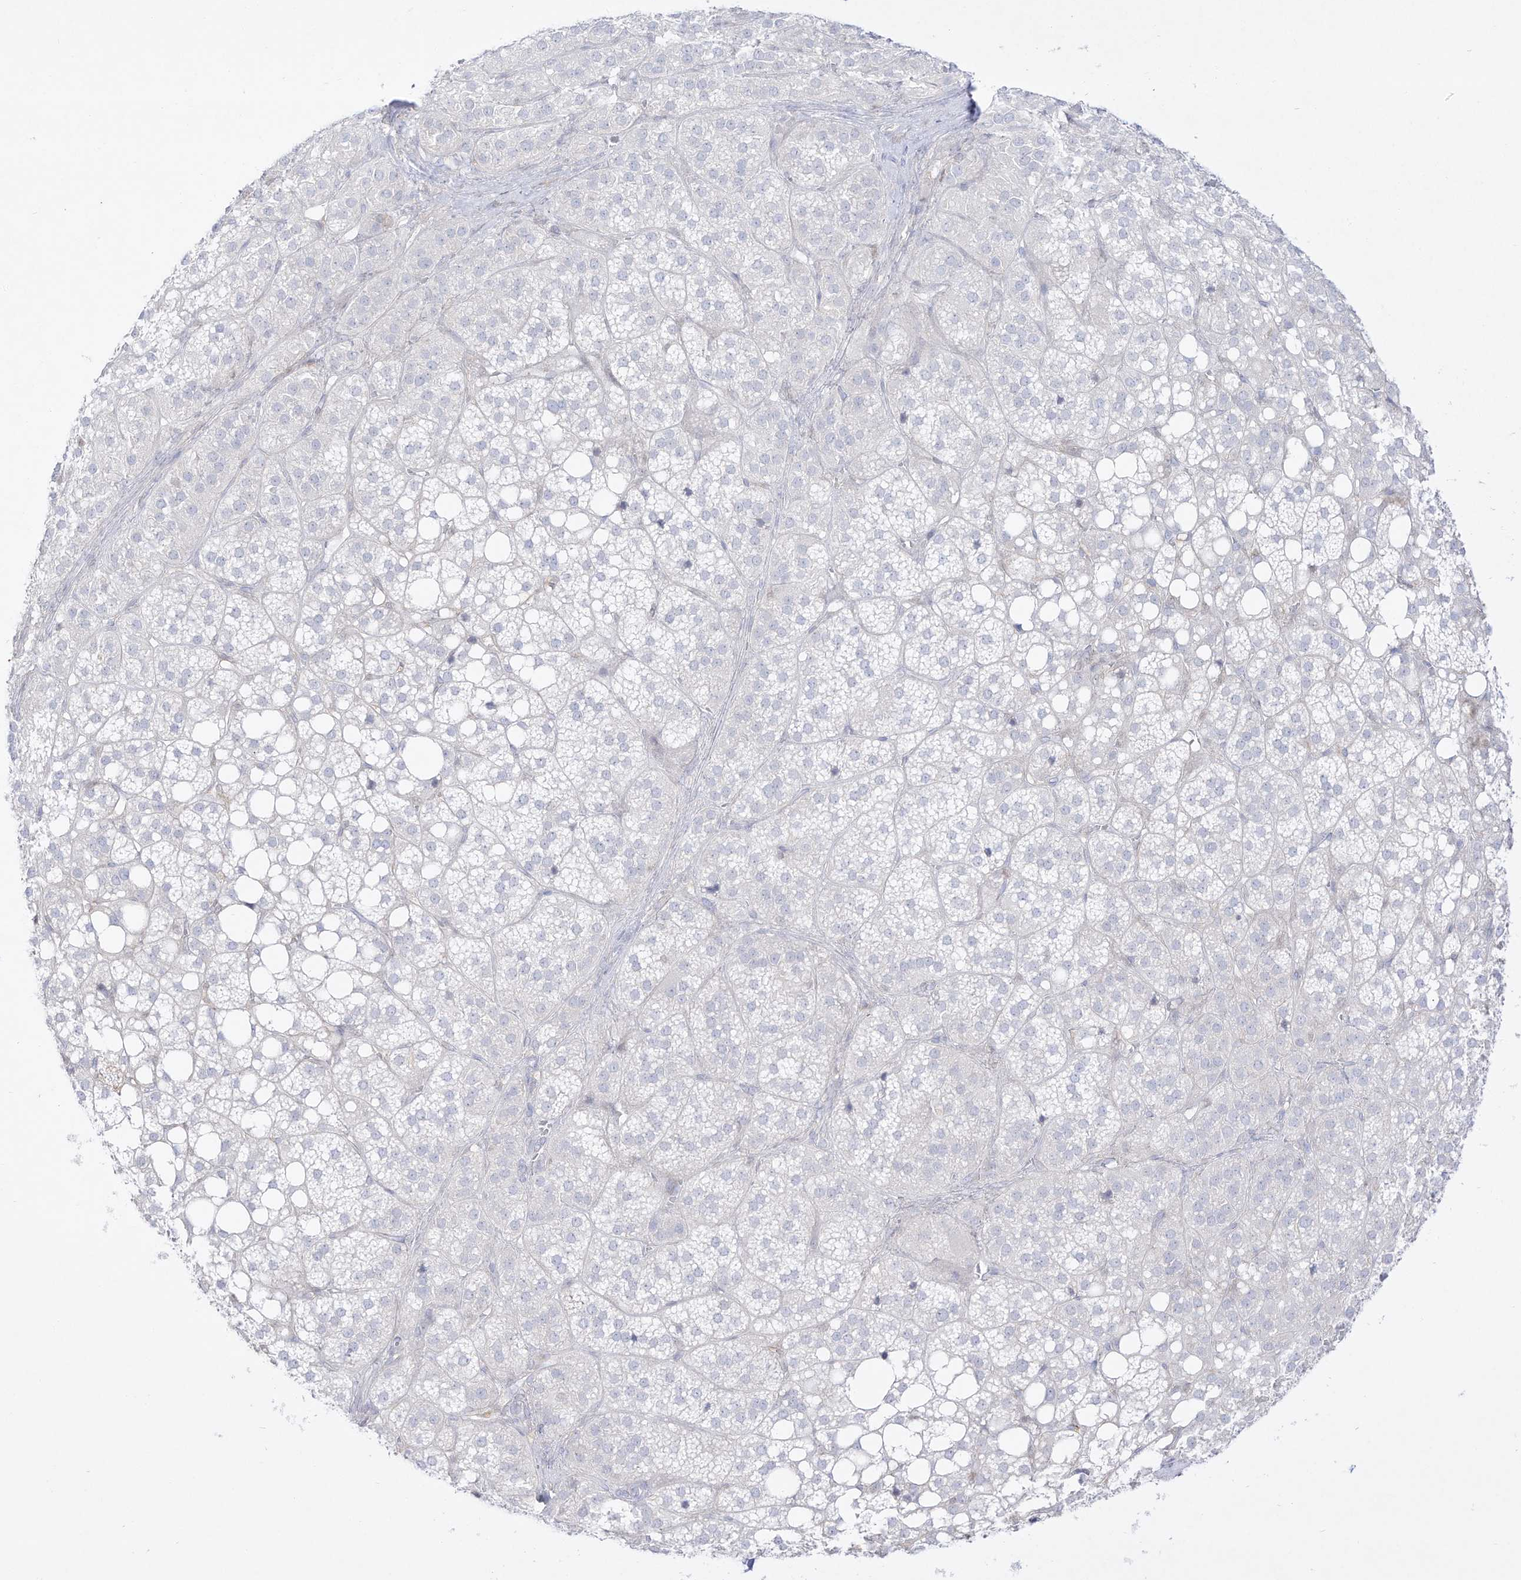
{"staining": {"intensity": "weak", "quantity": "<25%", "location": "cytoplasmic/membranous"}, "tissue": "adrenal gland", "cell_type": "Glandular cells", "image_type": "normal", "snomed": [{"axis": "morphology", "description": "Normal tissue, NOS"}, {"axis": "topography", "description": "Adrenal gland"}], "caption": "Adrenal gland stained for a protein using immunohistochemistry exhibits no positivity glandular cells.", "gene": "DMKN", "patient": {"sex": "female", "age": 59}}